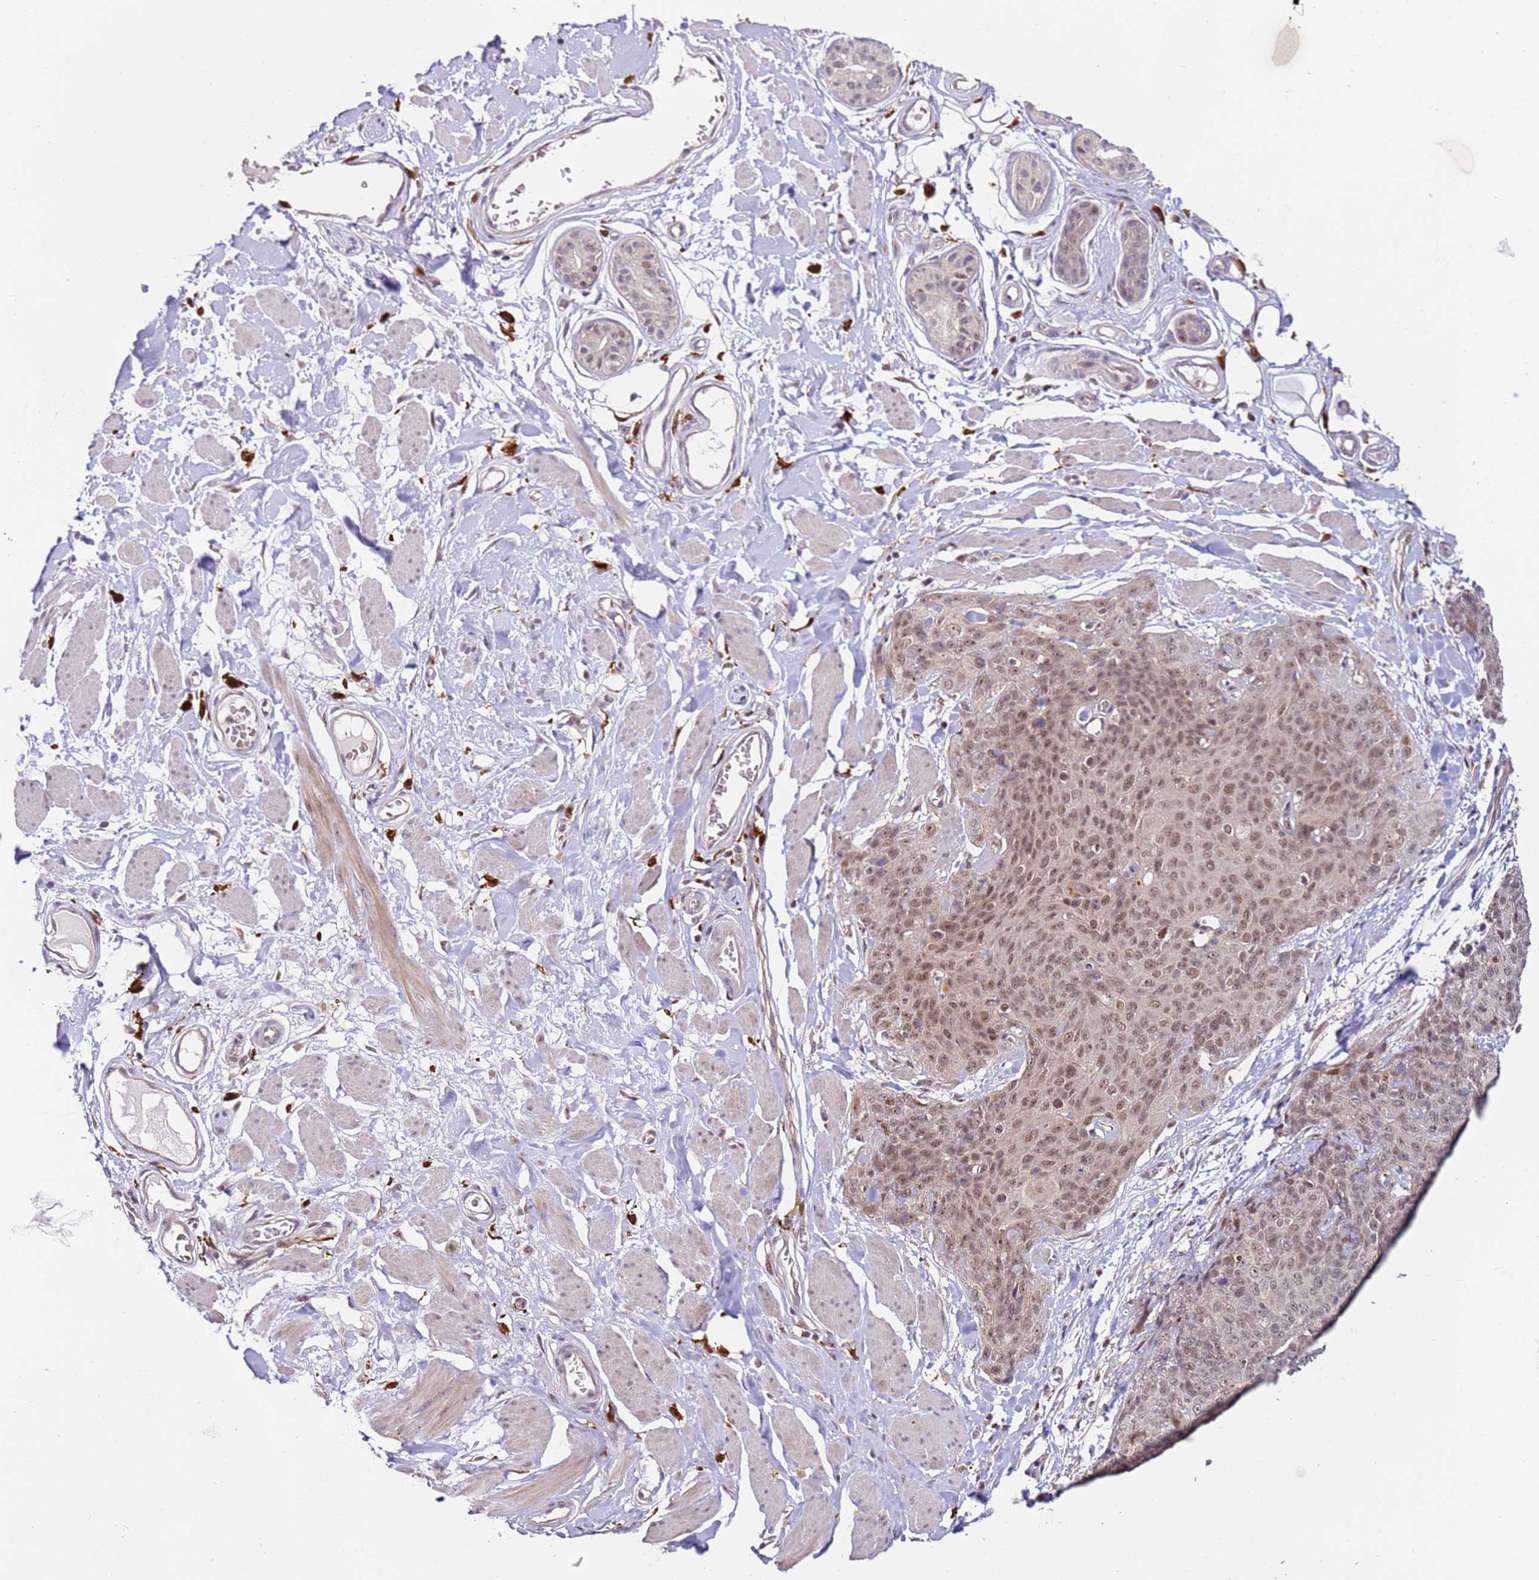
{"staining": {"intensity": "moderate", "quantity": "25%-75%", "location": "nuclear"}, "tissue": "skin cancer", "cell_type": "Tumor cells", "image_type": "cancer", "snomed": [{"axis": "morphology", "description": "Squamous cell carcinoma, NOS"}, {"axis": "topography", "description": "Skin"}, {"axis": "topography", "description": "Vulva"}], "caption": "Immunohistochemical staining of human skin squamous cell carcinoma shows moderate nuclear protein positivity in about 25%-75% of tumor cells.", "gene": "LGALSL", "patient": {"sex": "female", "age": 85}}